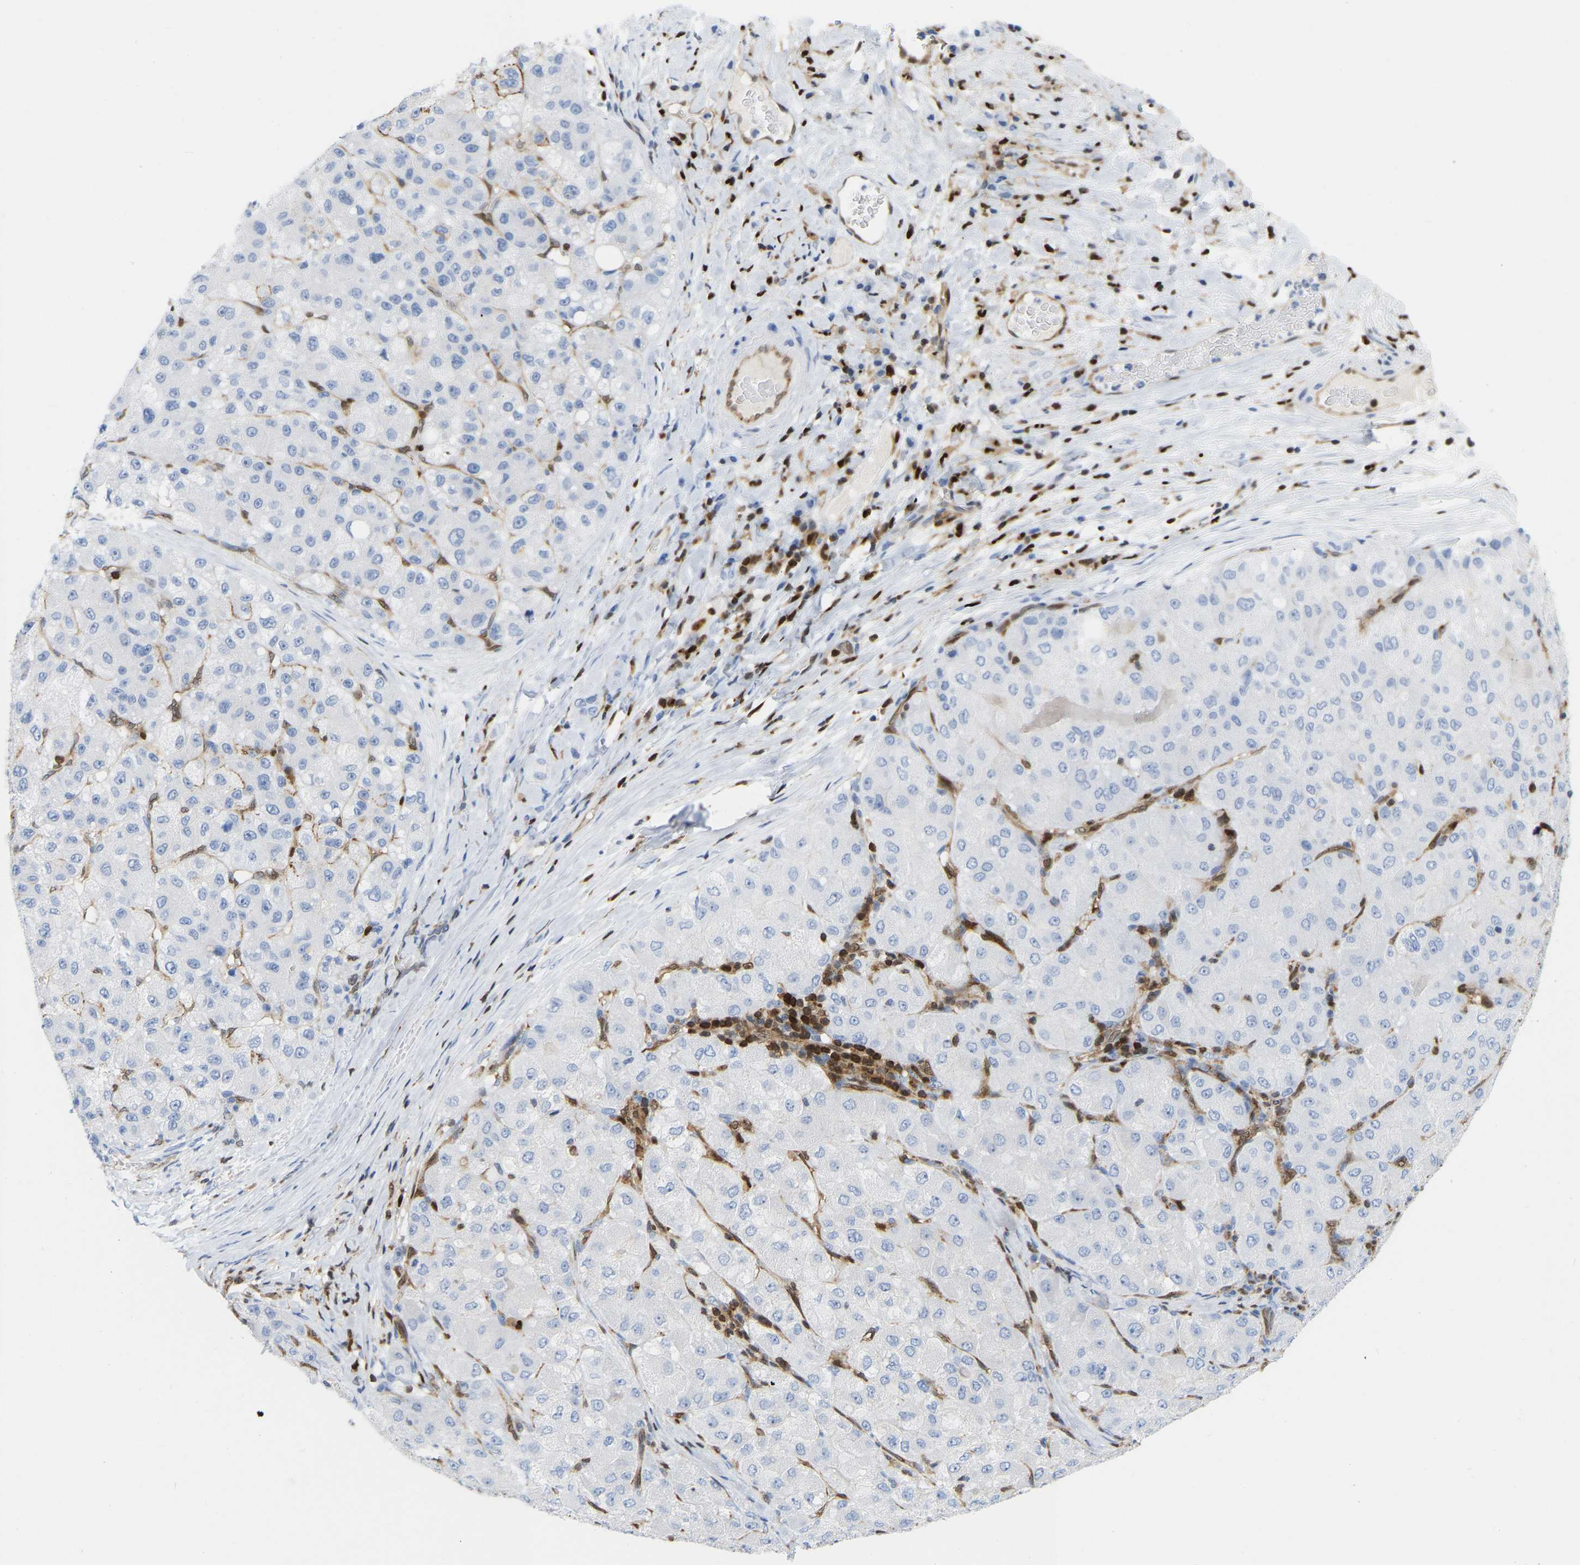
{"staining": {"intensity": "negative", "quantity": "none", "location": "none"}, "tissue": "liver cancer", "cell_type": "Tumor cells", "image_type": "cancer", "snomed": [{"axis": "morphology", "description": "Carcinoma, Hepatocellular, NOS"}, {"axis": "topography", "description": "Liver"}], "caption": "Immunohistochemical staining of liver cancer shows no significant staining in tumor cells.", "gene": "GIMAP4", "patient": {"sex": "male", "age": 80}}